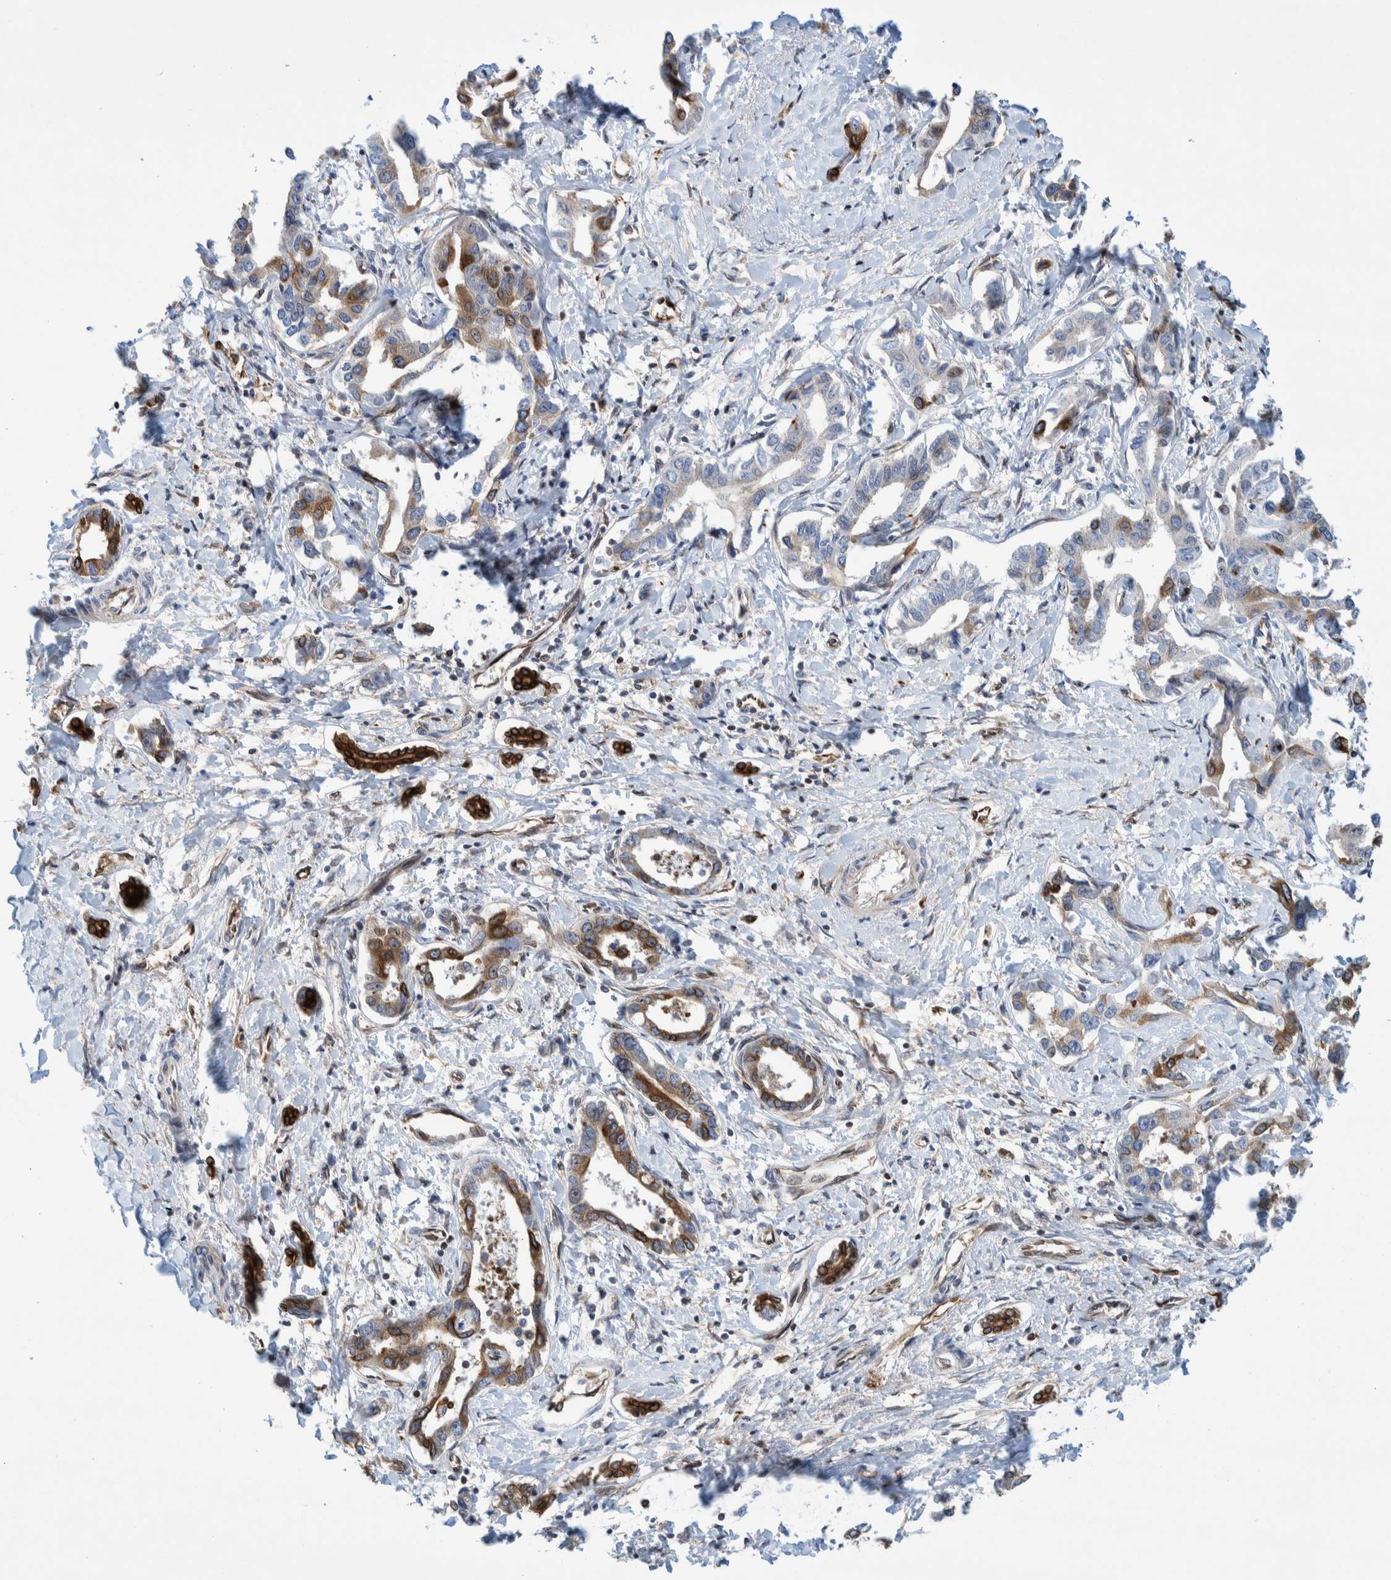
{"staining": {"intensity": "strong", "quantity": "25%-75%", "location": "cytoplasmic/membranous"}, "tissue": "liver cancer", "cell_type": "Tumor cells", "image_type": "cancer", "snomed": [{"axis": "morphology", "description": "Cholangiocarcinoma"}, {"axis": "topography", "description": "Liver"}], "caption": "IHC photomicrograph of liver cholangiocarcinoma stained for a protein (brown), which reveals high levels of strong cytoplasmic/membranous positivity in about 25%-75% of tumor cells.", "gene": "THEM6", "patient": {"sex": "male", "age": 59}}